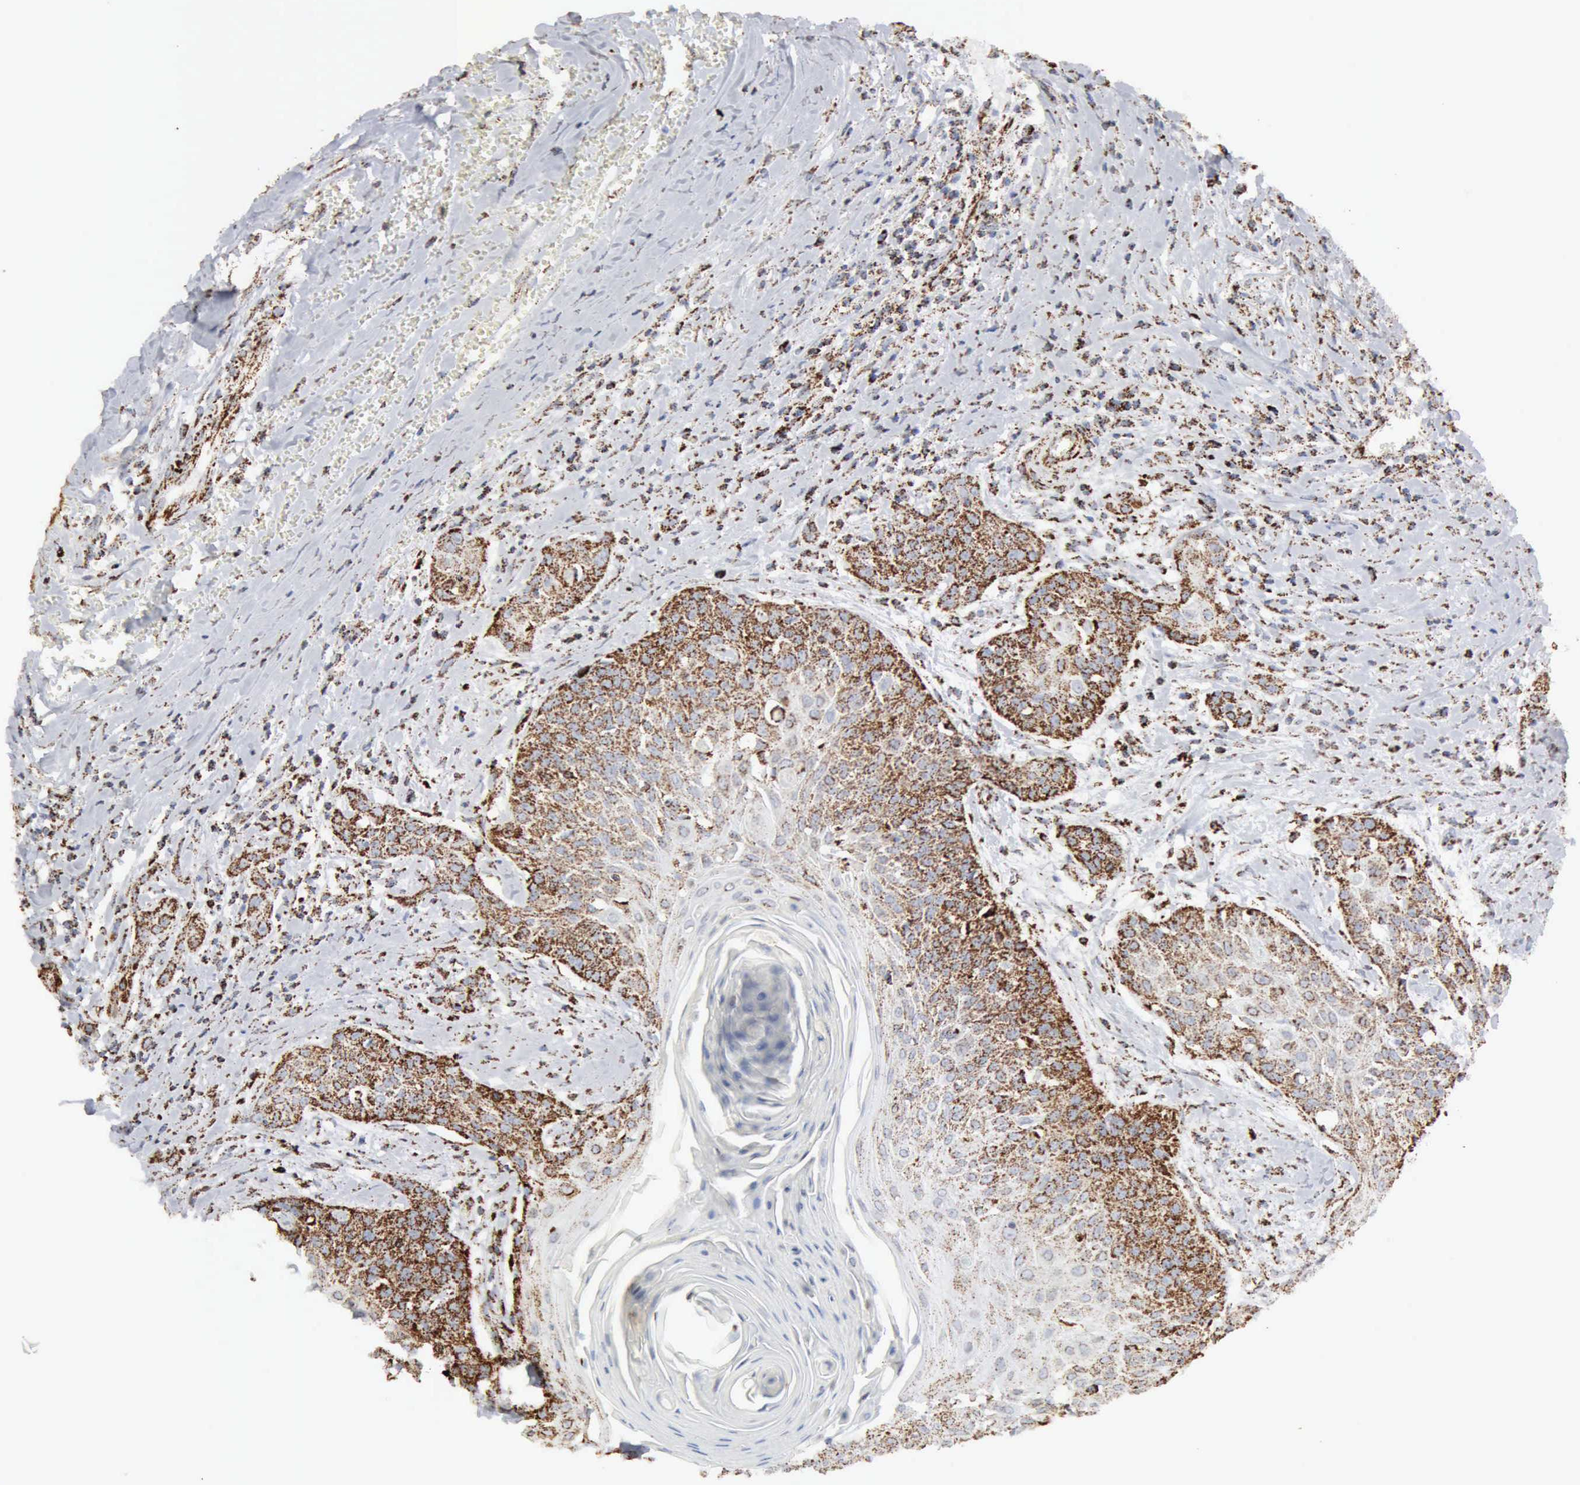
{"staining": {"intensity": "strong", "quantity": ">75%", "location": "cytoplasmic/membranous"}, "tissue": "head and neck cancer", "cell_type": "Tumor cells", "image_type": "cancer", "snomed": [{"axis": "morphology", "description": "Squamous cell carcinoma, NOS"}, {"axis": "morphology", "description": "Squamous cell carcinoma, metastatic, NOS"}, {"axis": "topography", "description": "Lymph node"}, {"axis": "topography", "description": "Salivary gland"}, {"axis": "topography", "description": "Head-Neck"}], "caption": "Immunohistochemical staining of metastatic squamous cell carcinoma (head and neck) demonstrates strong cytoplasmic/membranous protein positivity in approximately >75% of tumor cells.", "gene": "ACO2", "patient": {"sex": "female", "age": 74}}